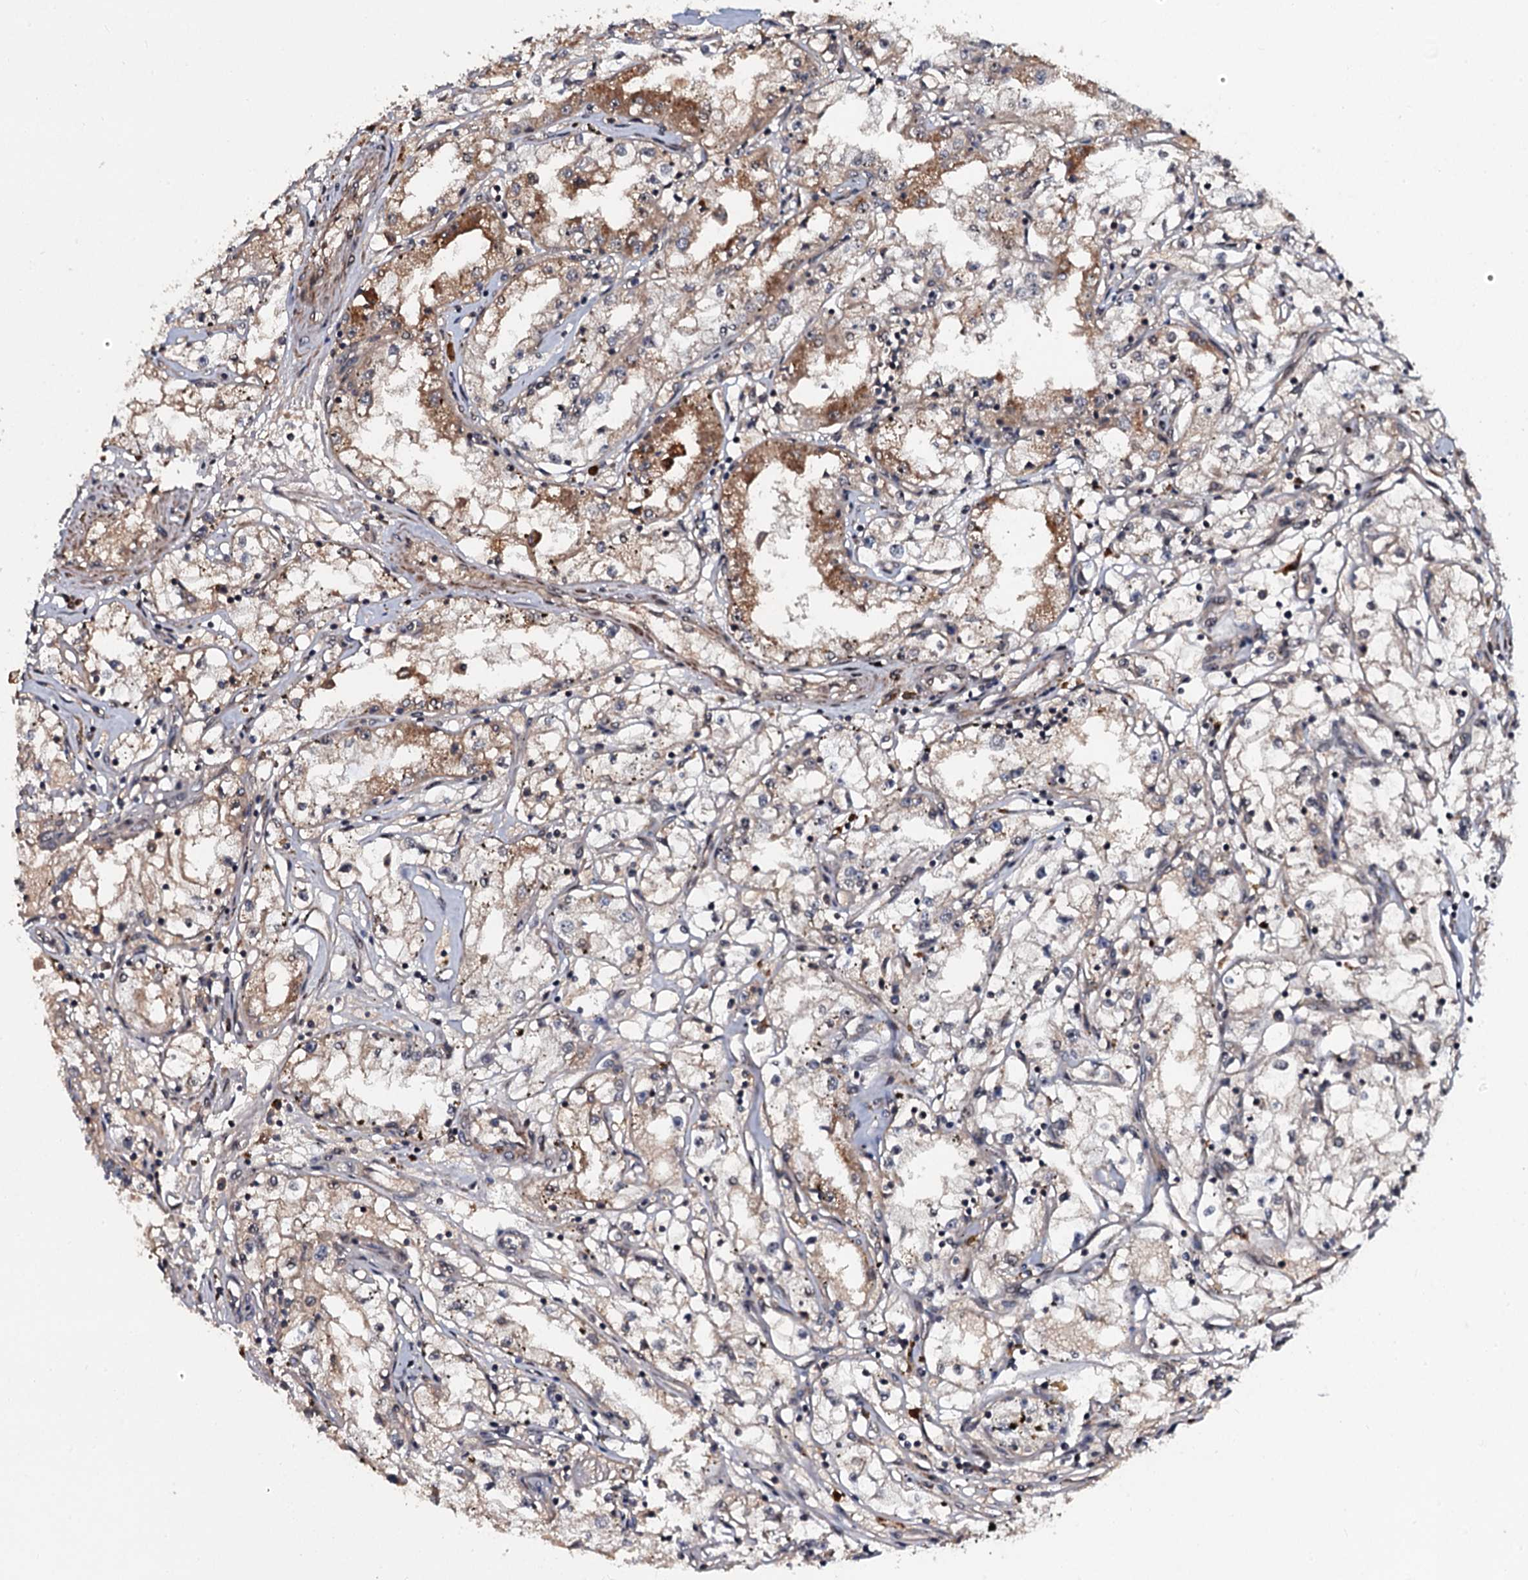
{"staining": {"intensity": "moderate", "quantity": "<25%", "location": "cytoplasmic/membranous"}, "tissue": "renal cancer", "cell_type": "Tumor cells", "image_type": "cancer", "snomed": [{"axis": "morphology", "description": "Adenocarcinoma, NOS"}, {"axis": "topography", "description": "Kidney"}], "caption": "Immunohistochemical staining of human renal cancer displays low levels of moderate cytoplasmic/membranous protein positivity in approximately <25% of tumor cells. Nuclei are stained in blue.", "gene": "N4BP1", "patient": {"sex": "male", "age": 56}}